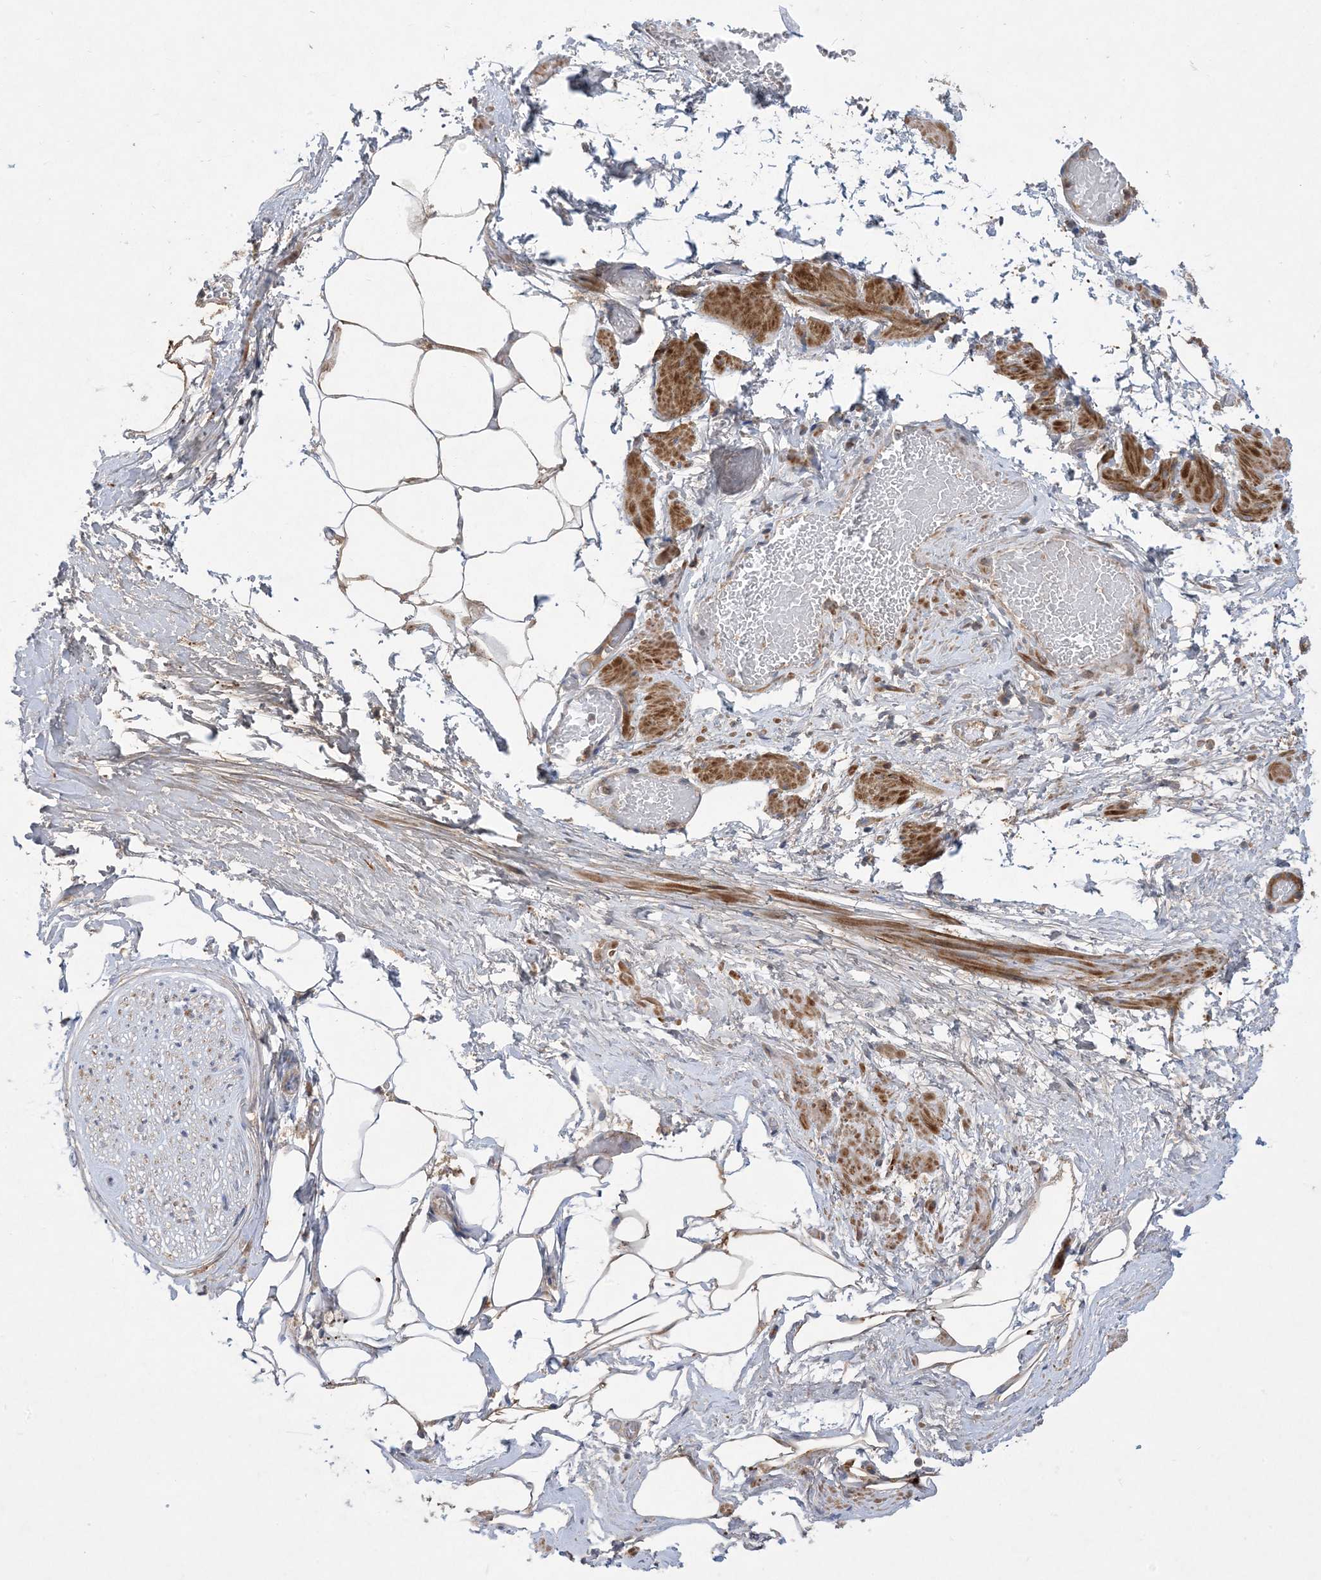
{"staining": {"intensity": "weak", "quantity": "25%-75%", "location": "cytoplasmic/membranous"}, "tissue": "adipose tissue", "cell_type": "Adipocytes", "image_type": "normal", "snomed": [{"axis": "morphology", "description": "Normal tissue, NOS"}, {"axis": "morphology", "description": "Adenocarcinoma, Low grade"}, {"axis": "topography", "description": "Prostate"}, {"axis": "topography", "description": "Peripheral nerve tissue"}], "caption": "A brown stain highlights weak cytoplasmic/membranous positivity of a protein in adipocytes of normal human adipose tissue. Immunohistochemistry (ihc) stains the protein of interest in brown and the nuclei are stained blue.", "gene": "MASP2", "patient": {"sex": "male", "age": 63}}